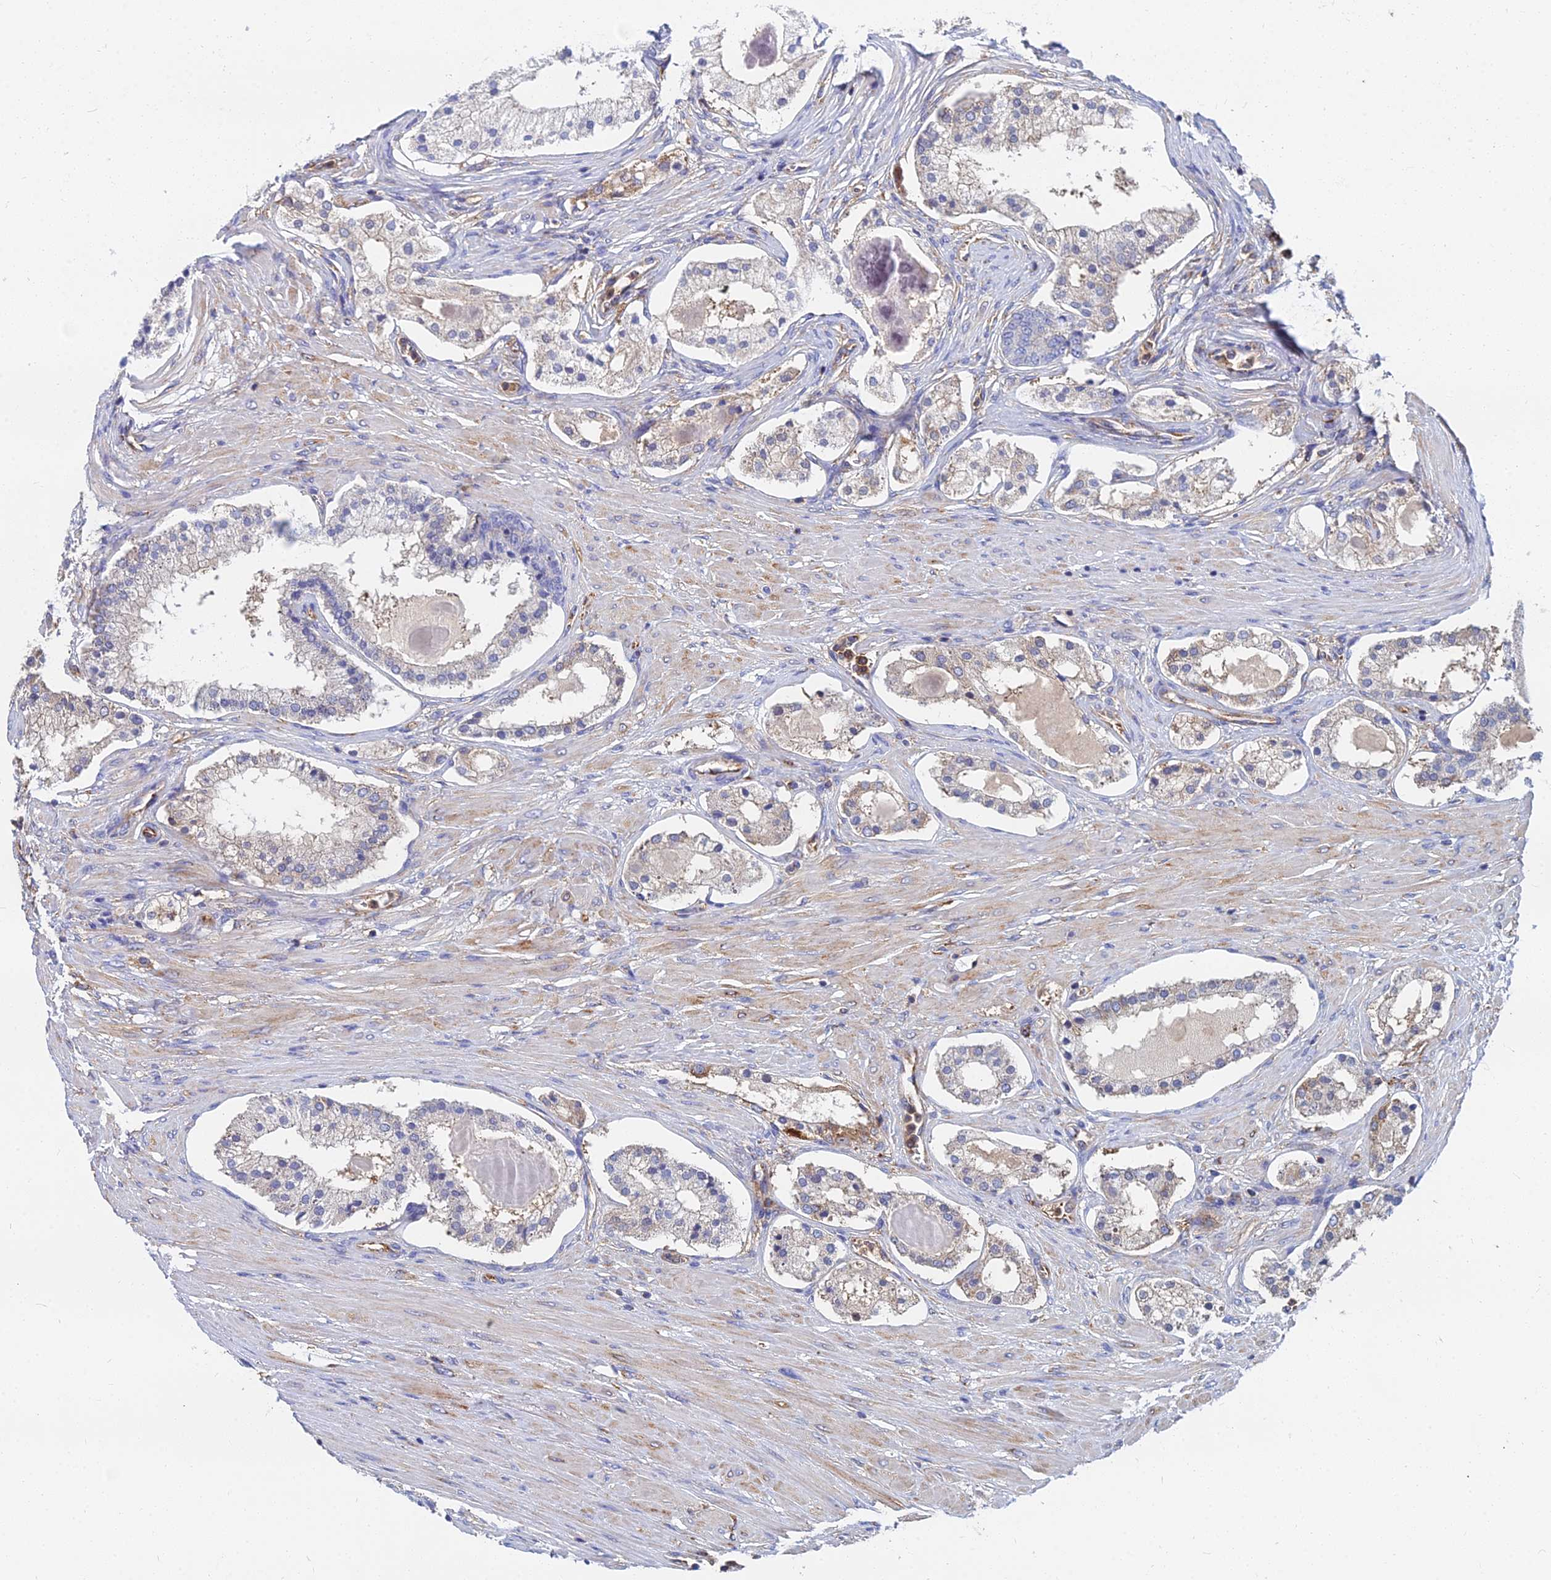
{"staining": {"intensity": "negative", "quantity": "none", "location": "none"}, "tissue": "prostate cancer", "cell_type": "Tumor cells", "image_type": "cancer", "snomed": [{"axis": "morphology", "description": "Adenocarcinoma, Low grade"}, {"axis": "topography", "description": "Prostate"}], "caption": "Immunohistochemistry (IHC) image of prostate adenocarcinoma (low-grade) stained for a protein (brown), which shows no positivity in tumor cells. Nuclei are stained in blue.", "gene": "GPR42", "patient": {"sex": "male", "age": 59}}